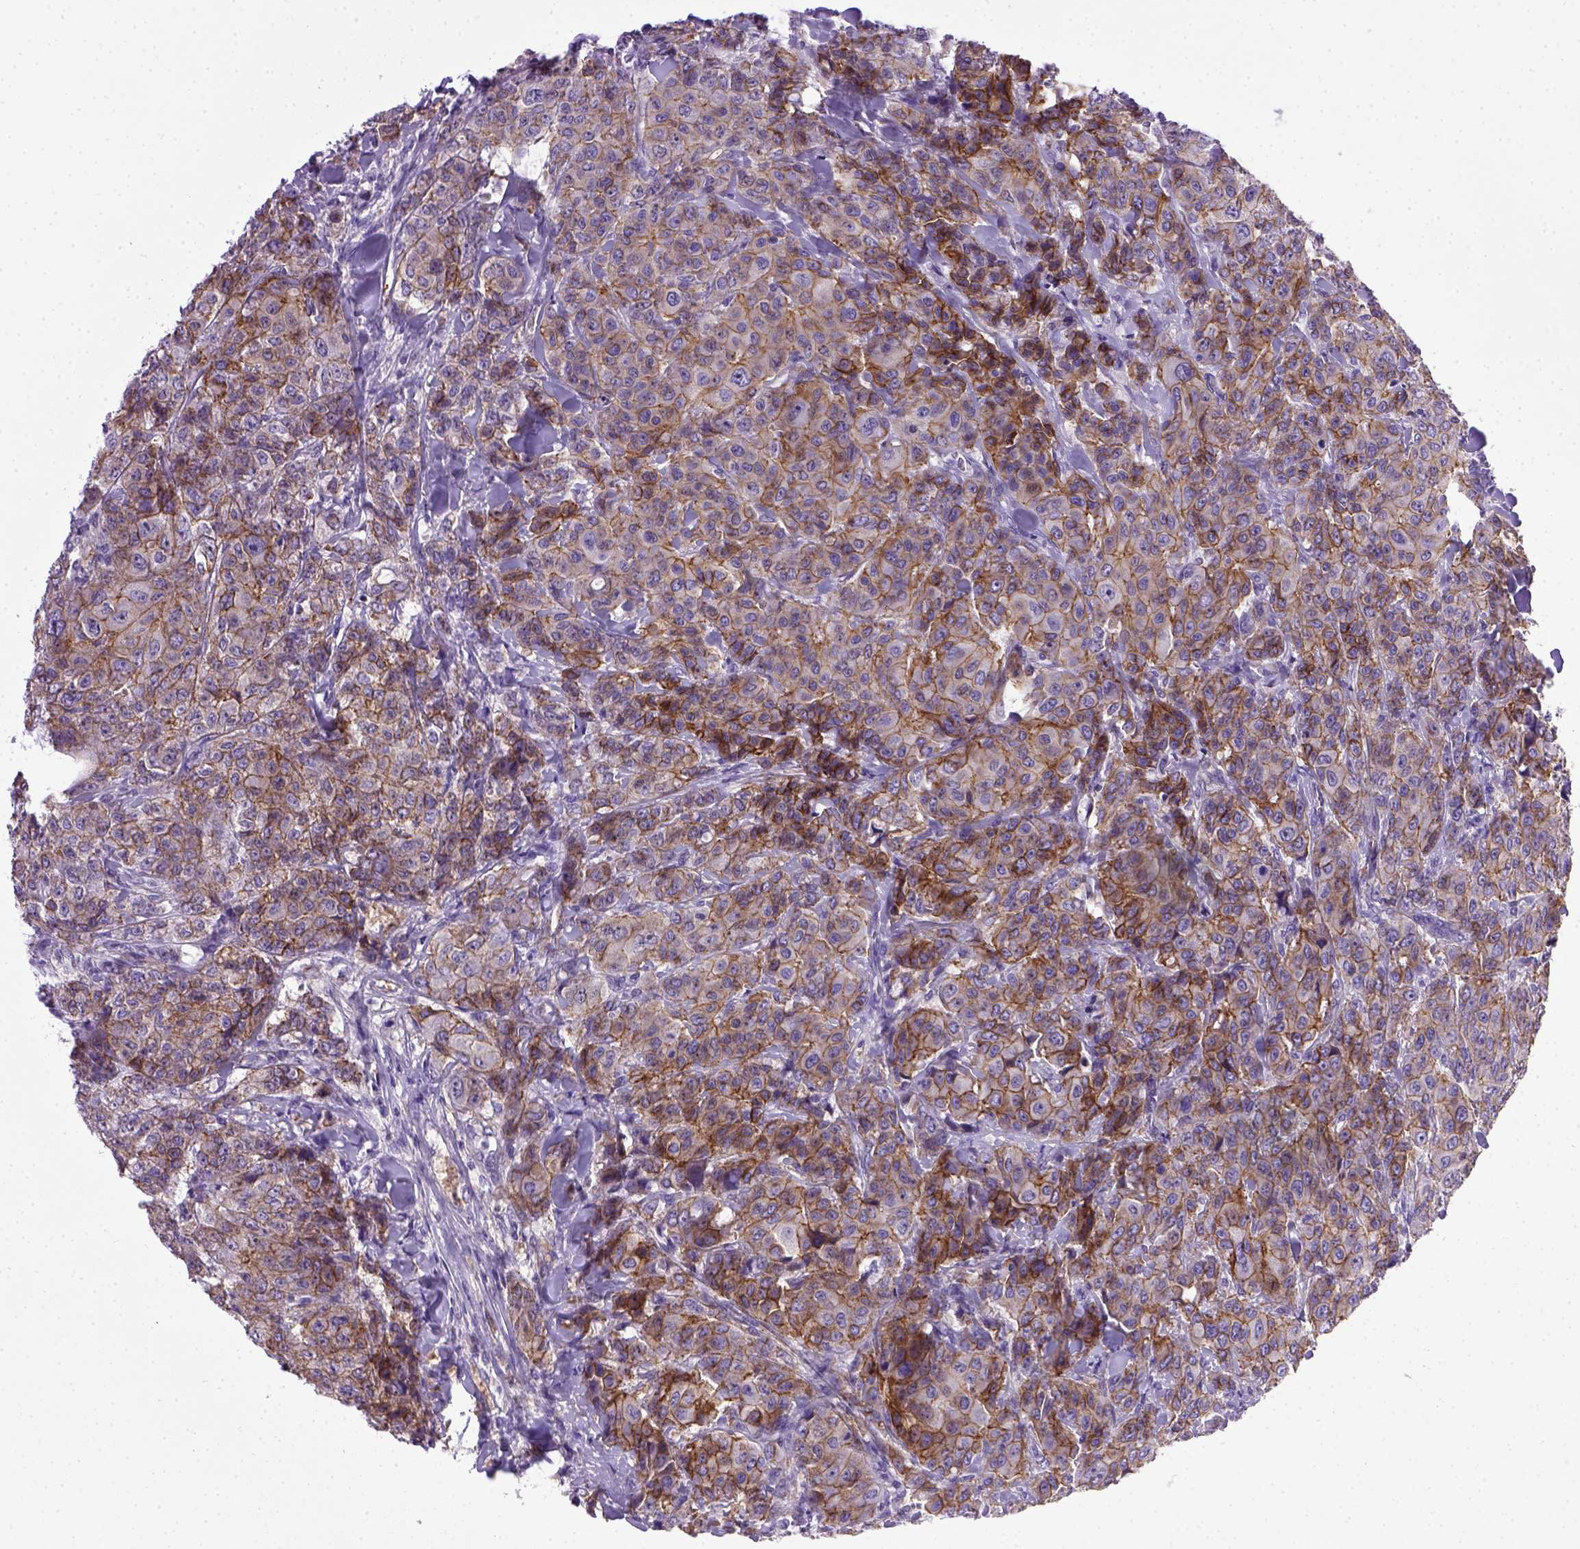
{"staining": {"intensity": "moderate", "quantity": "25%-75%", "location": "cytoplasmic/membranous"}, "tissue": "breast cancer", "cell_type": "Tumor cells", "image_type": "cancer", "snomed": [{"axis": "morphology", "description": "Duct carcinoma"}, {"axis": "topography", "description": "Breast"}], "caption": "IHC of human breast intraductal carcinoma displays medium levels of moderate cytoplasmic/membranous positivity in approximately 25%-75% of tumor cells. The protein of interest is stained brown, and the nuclei are stained in blue (DAB (3,3'-diaminobenzidine) IHC with brightfield microscopy, high magnification).", "gene": "CDH1", "patient": {"sex": "female", "age": 43}}